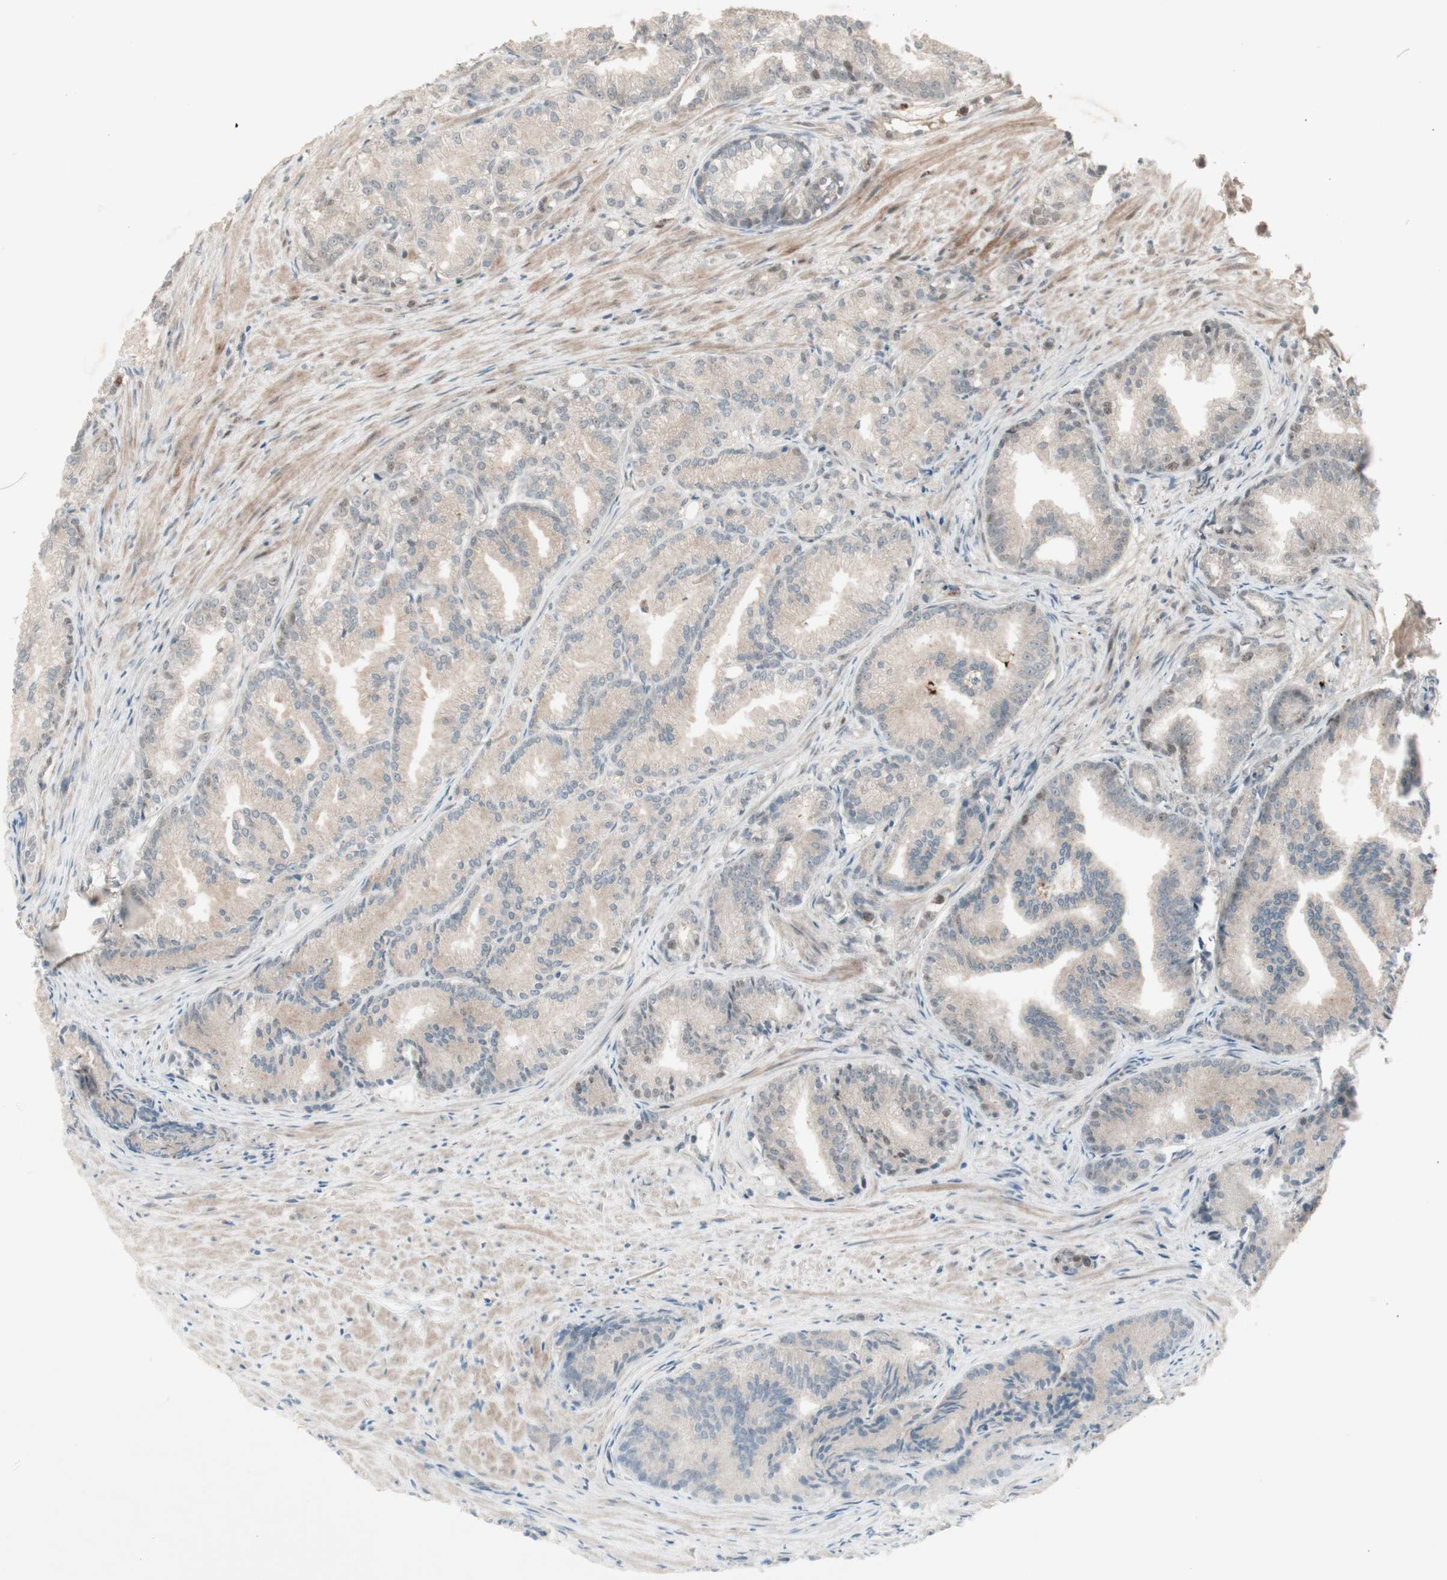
{"staining": {"intensity": "negative", "quantity": "none", "location": "none"}, "tissue": "prostate cancer", "cell_type": "Tumor cells", "image_type": "cancer", "snomed": [{"axis": "morphology", "description": "Adenocarcinoma, Low grade"}, {"axis": "topography", "description": "Prostate"}], "caption": "The immunohistochemistry histopathology image has no significant expression in tumor cells of prostate cancer (low-grade adenocarcinoma) tissue.", "gene": "MSH6", "patient": {"sex": "male", "age": 72}}